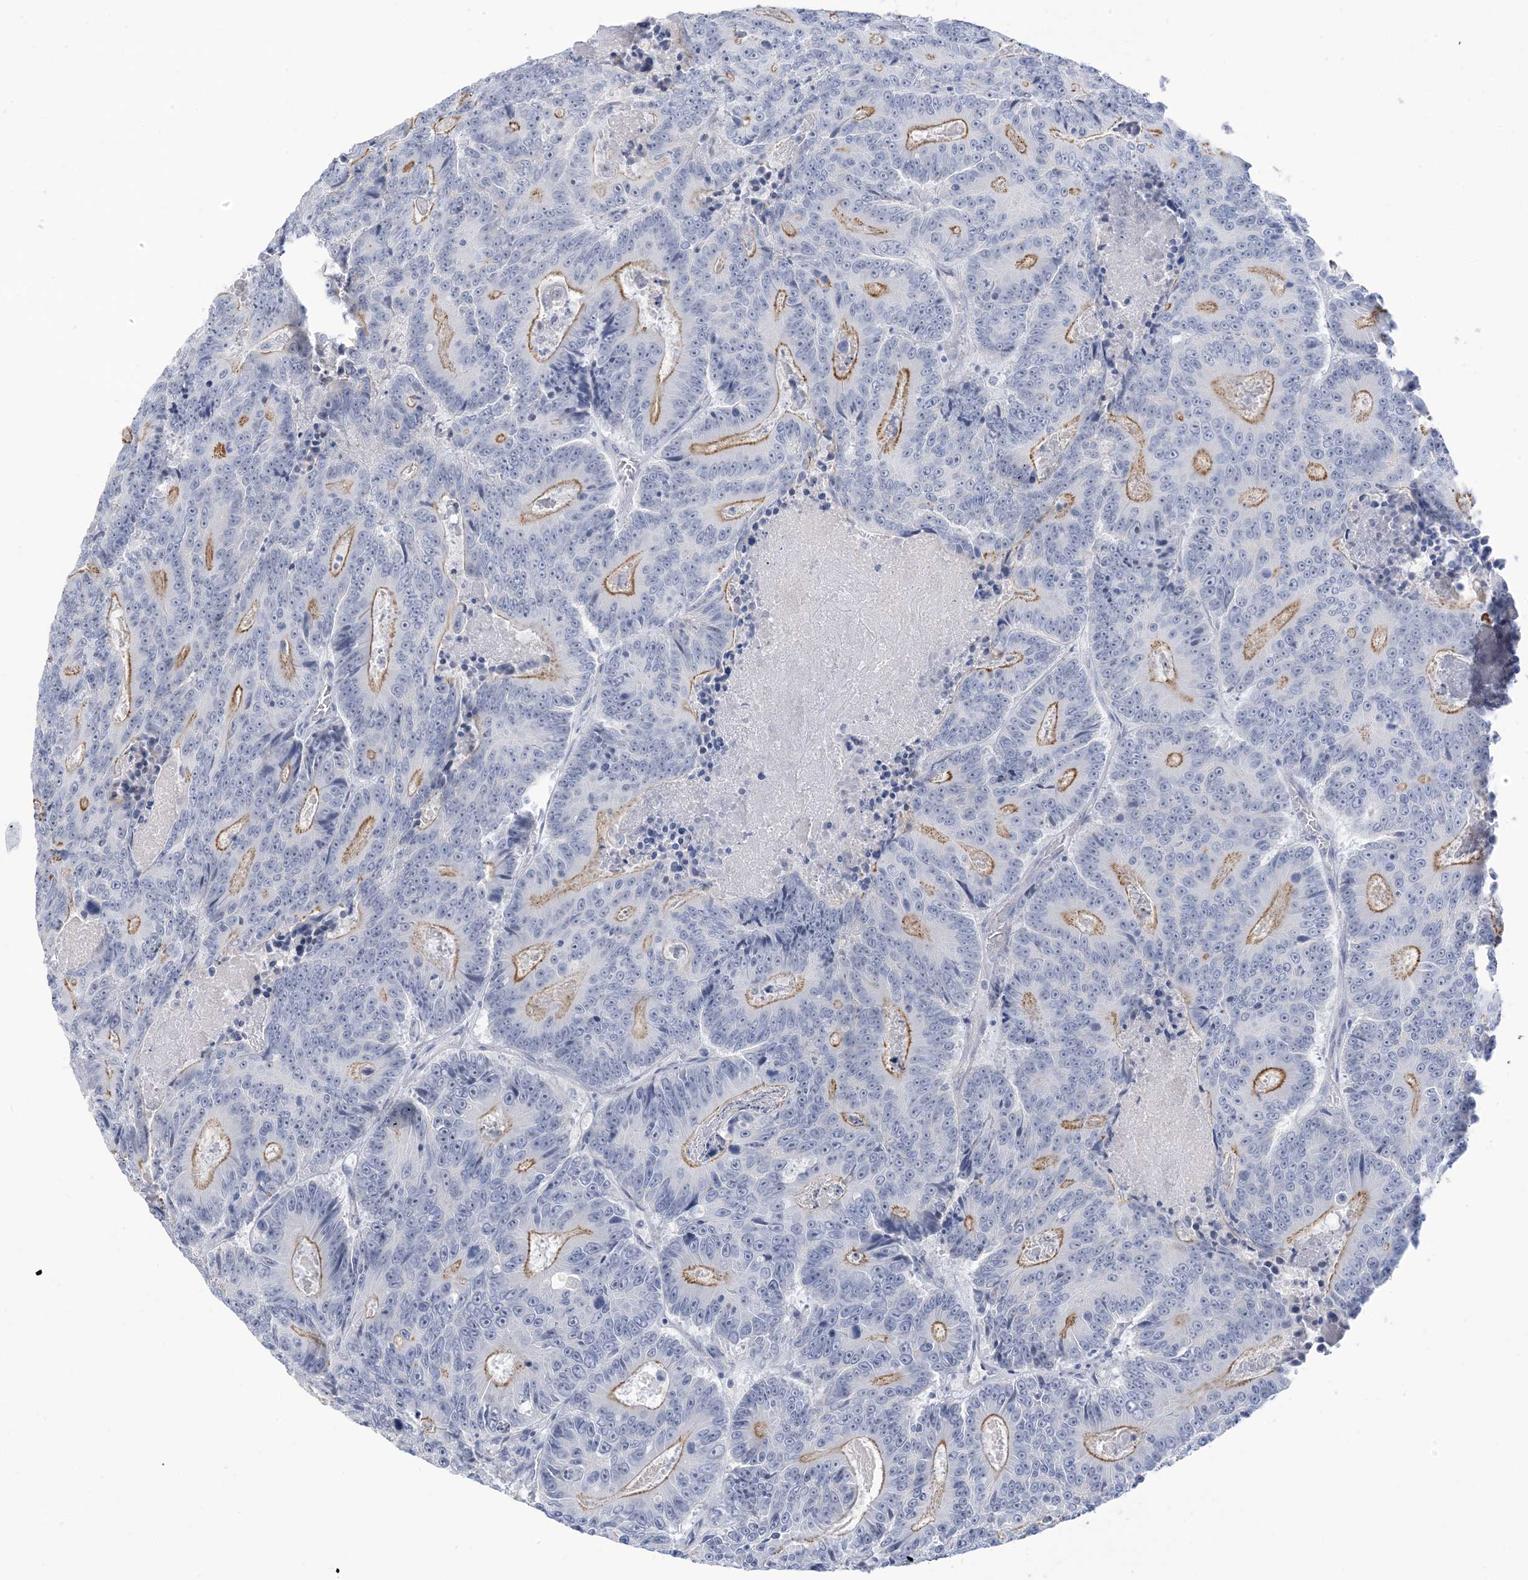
{"staining": {"intensity": "moderate", "quantity": "25%-75%", "location": "cytoplasmic/membranous"}, "tissue": "colorectal cancer", "cell_type": "Tumor cells", "image_type": "cancer", "snomed": [{"axis": "morphology", "description": "Adenocarcinoma, NOS"}, {"axis": "topography", "description": "Colon"}], "caption": "Approximately 25%-75% of tumor cells in human colorectal cancer (adenocarcinoma) demonstrate moderate cytoplasmic/membranous protein expression as visualized by brown immunohistochemical staining.", "gene": "IL36B", "patient": {"sex": "male", "age": 83}}